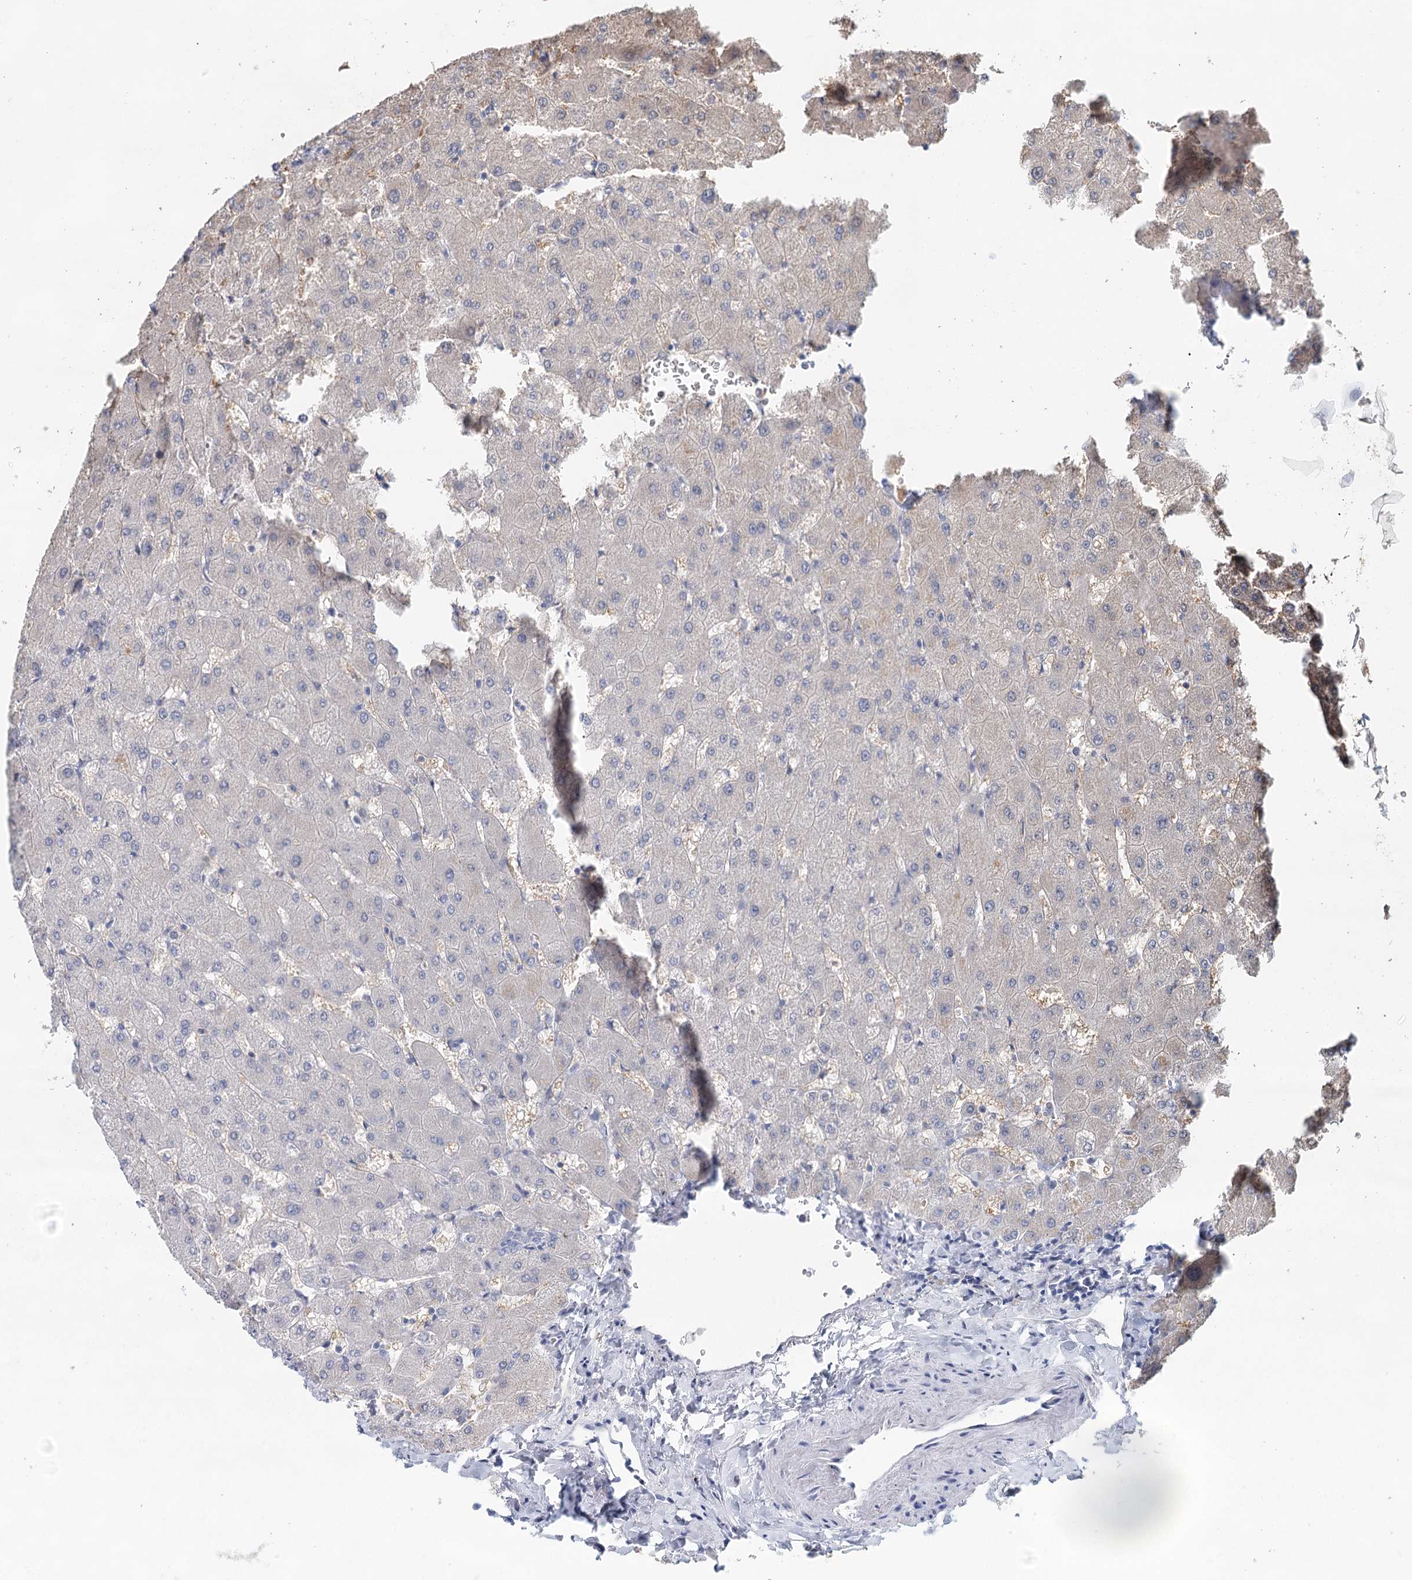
{"staining": {"intensity": "negative", "quantity": "none", "location": "none"}, "tissue": "liver", "cell_type": "Cholangiocytes", "image_type": "normal", "snomed": [{"axis": "morphology", "description": "Normal tissue, NOS"}, {"axis": "topography", "description": "Liver"}], "caption": "An image of human liver is negative for staining in cholangiocytes. (Brightfield microscopy of DAB (3,3'-diaminobenzidine) IHC at high magnification).", "gene": "MYL6B", "patient": {"sex": "female", "age": 63}}